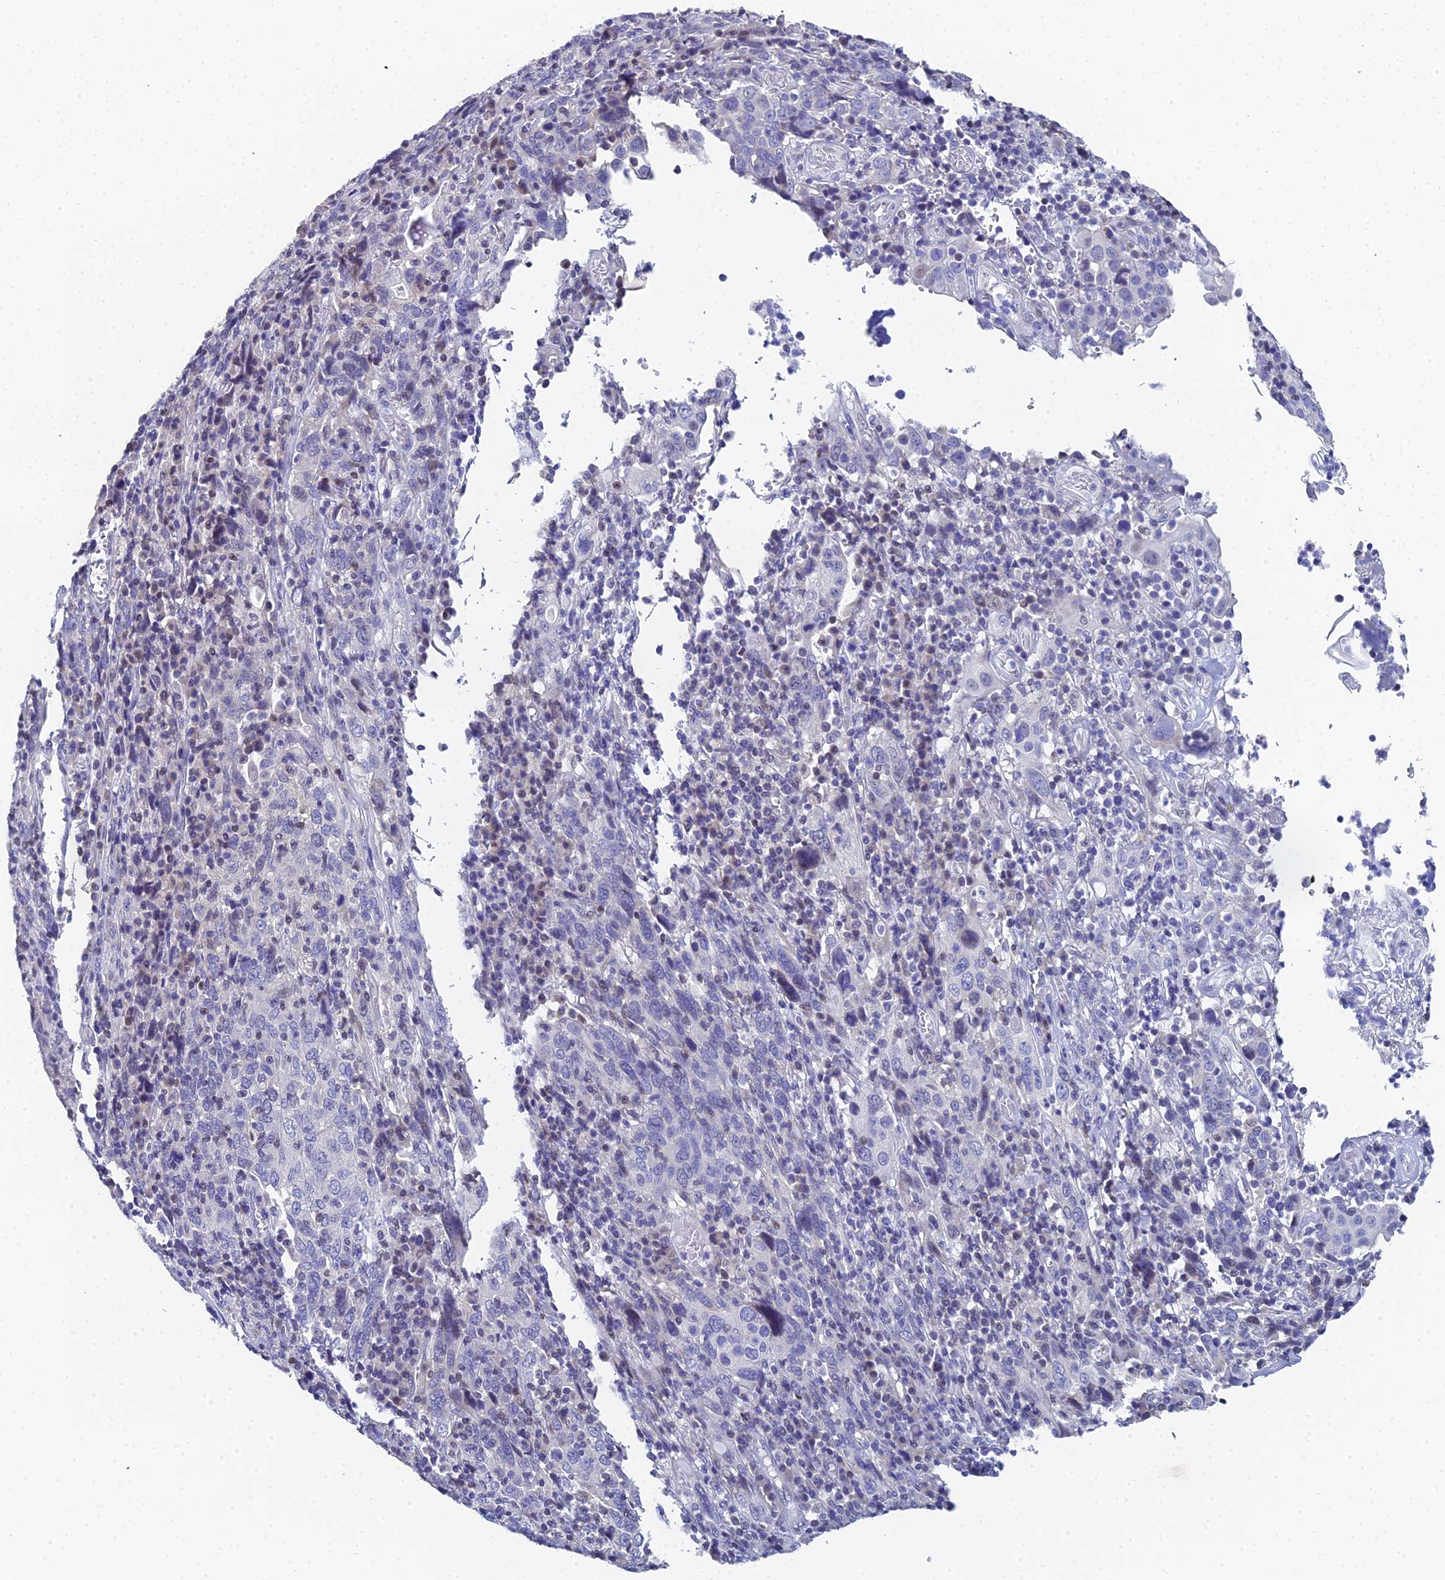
{"staining": {"intensity": "negative", "quantity": "none", "location": "none"}, "tissue": "cervical cancer", "cell_type": "Tumor cells", "image_type": "cancer", "snomed": [{"axis": "morphology", "description": "Squamous cell carcinoma, NOS"}, {"axis": "topography", "description": "Cervix"}], "caption": "High power microscopy image of an immunohistochemistry micrograph of squamous cell carcinoma (cervical), revealing no significant staining in tumor cells.", "gene": "OCM", "patient": {"sex": "female", "age": 46}}